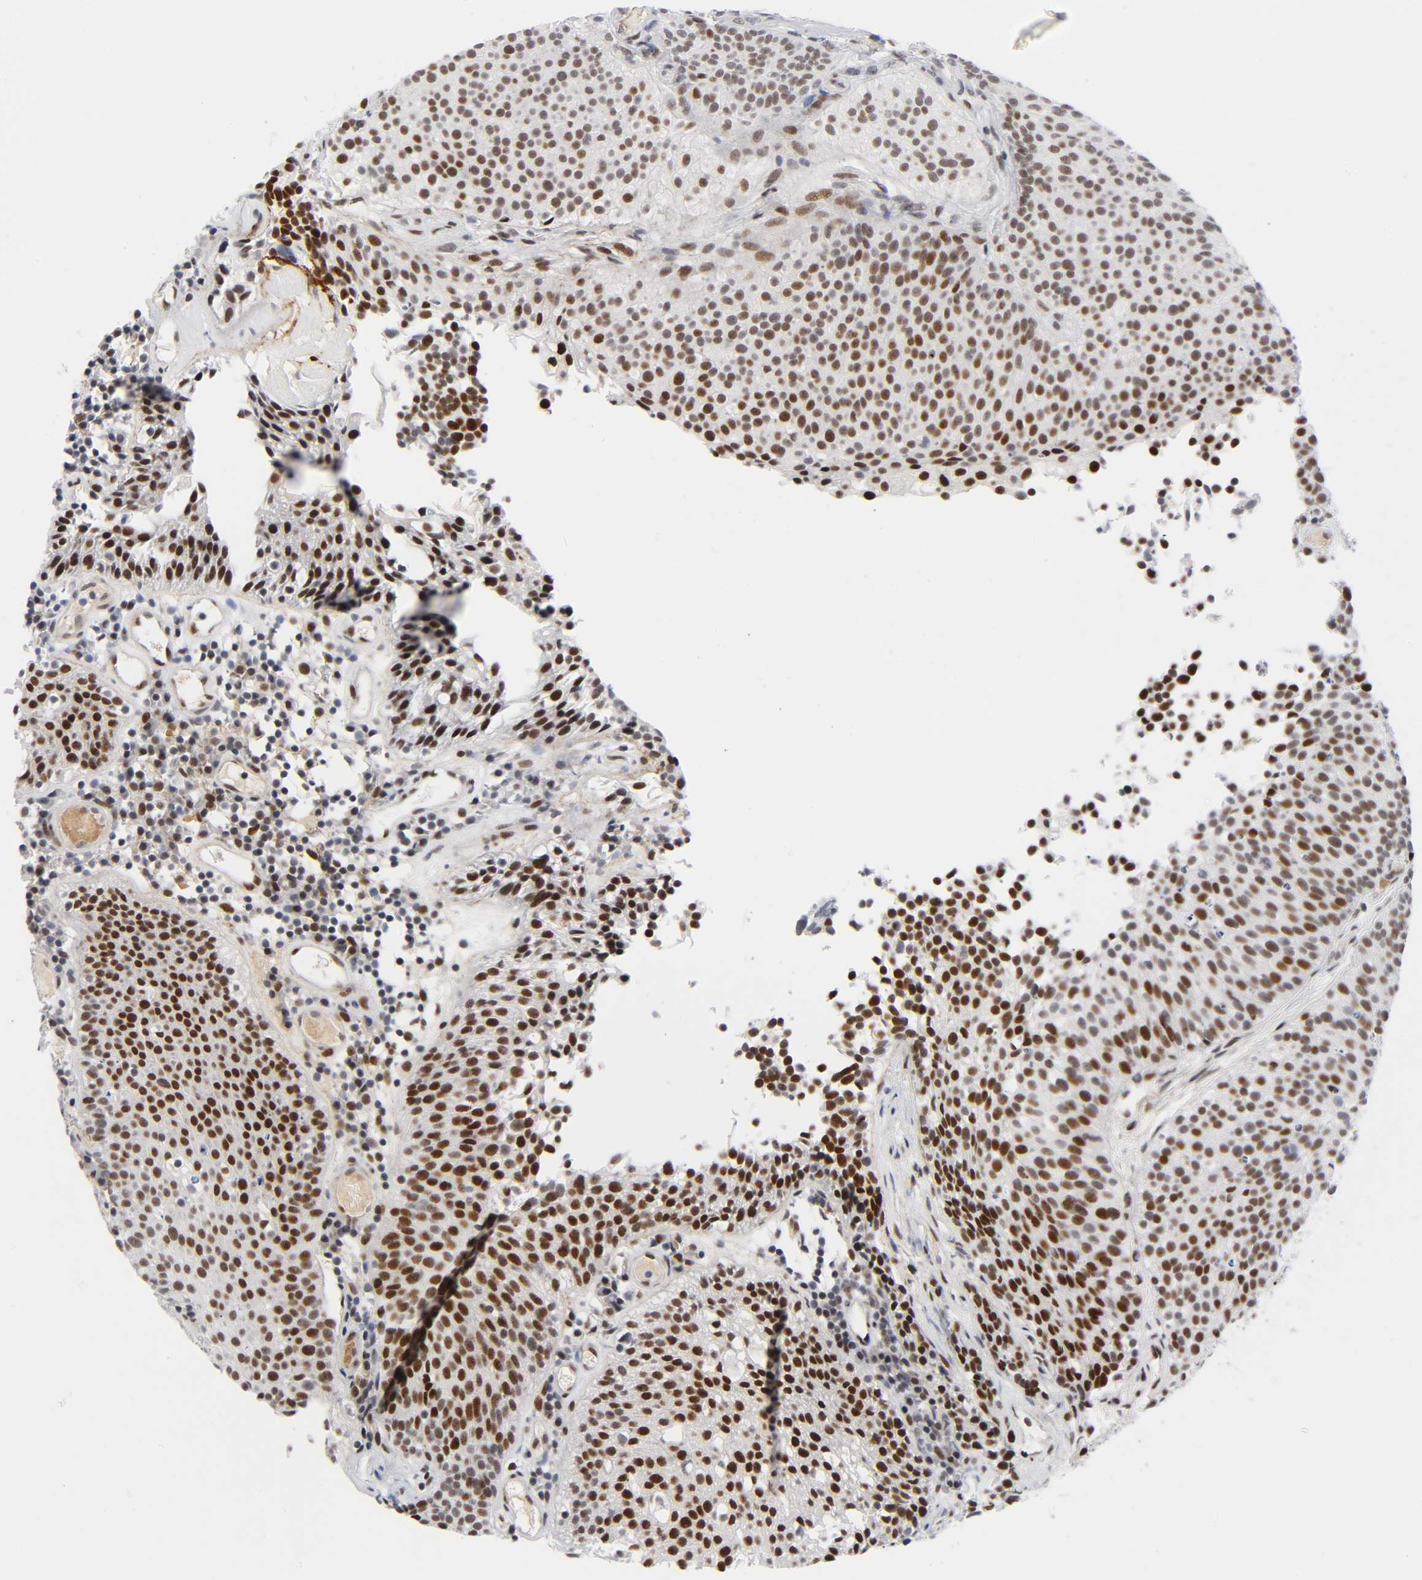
{"staining": {"intensity": "strong", "quantity": ">75%", "location": "nuclear"}, "tissue": "urothelial cancer", "cell_type": "Tumor cells", "image_type": "cancer", "snomed": [{"axis": "morphology", "description": "Urothelial carcinoma, Low grade"}, {"axis": "topography", "description": "Urinary bladder"}], "caption": "Protein analysis of low-grade urothelial carcinoma tissue displays strong nuclear positivity in about >75% of tumor cells.", "gene": "DIDO1", "patient": {"sex": "male", "age": 85}}